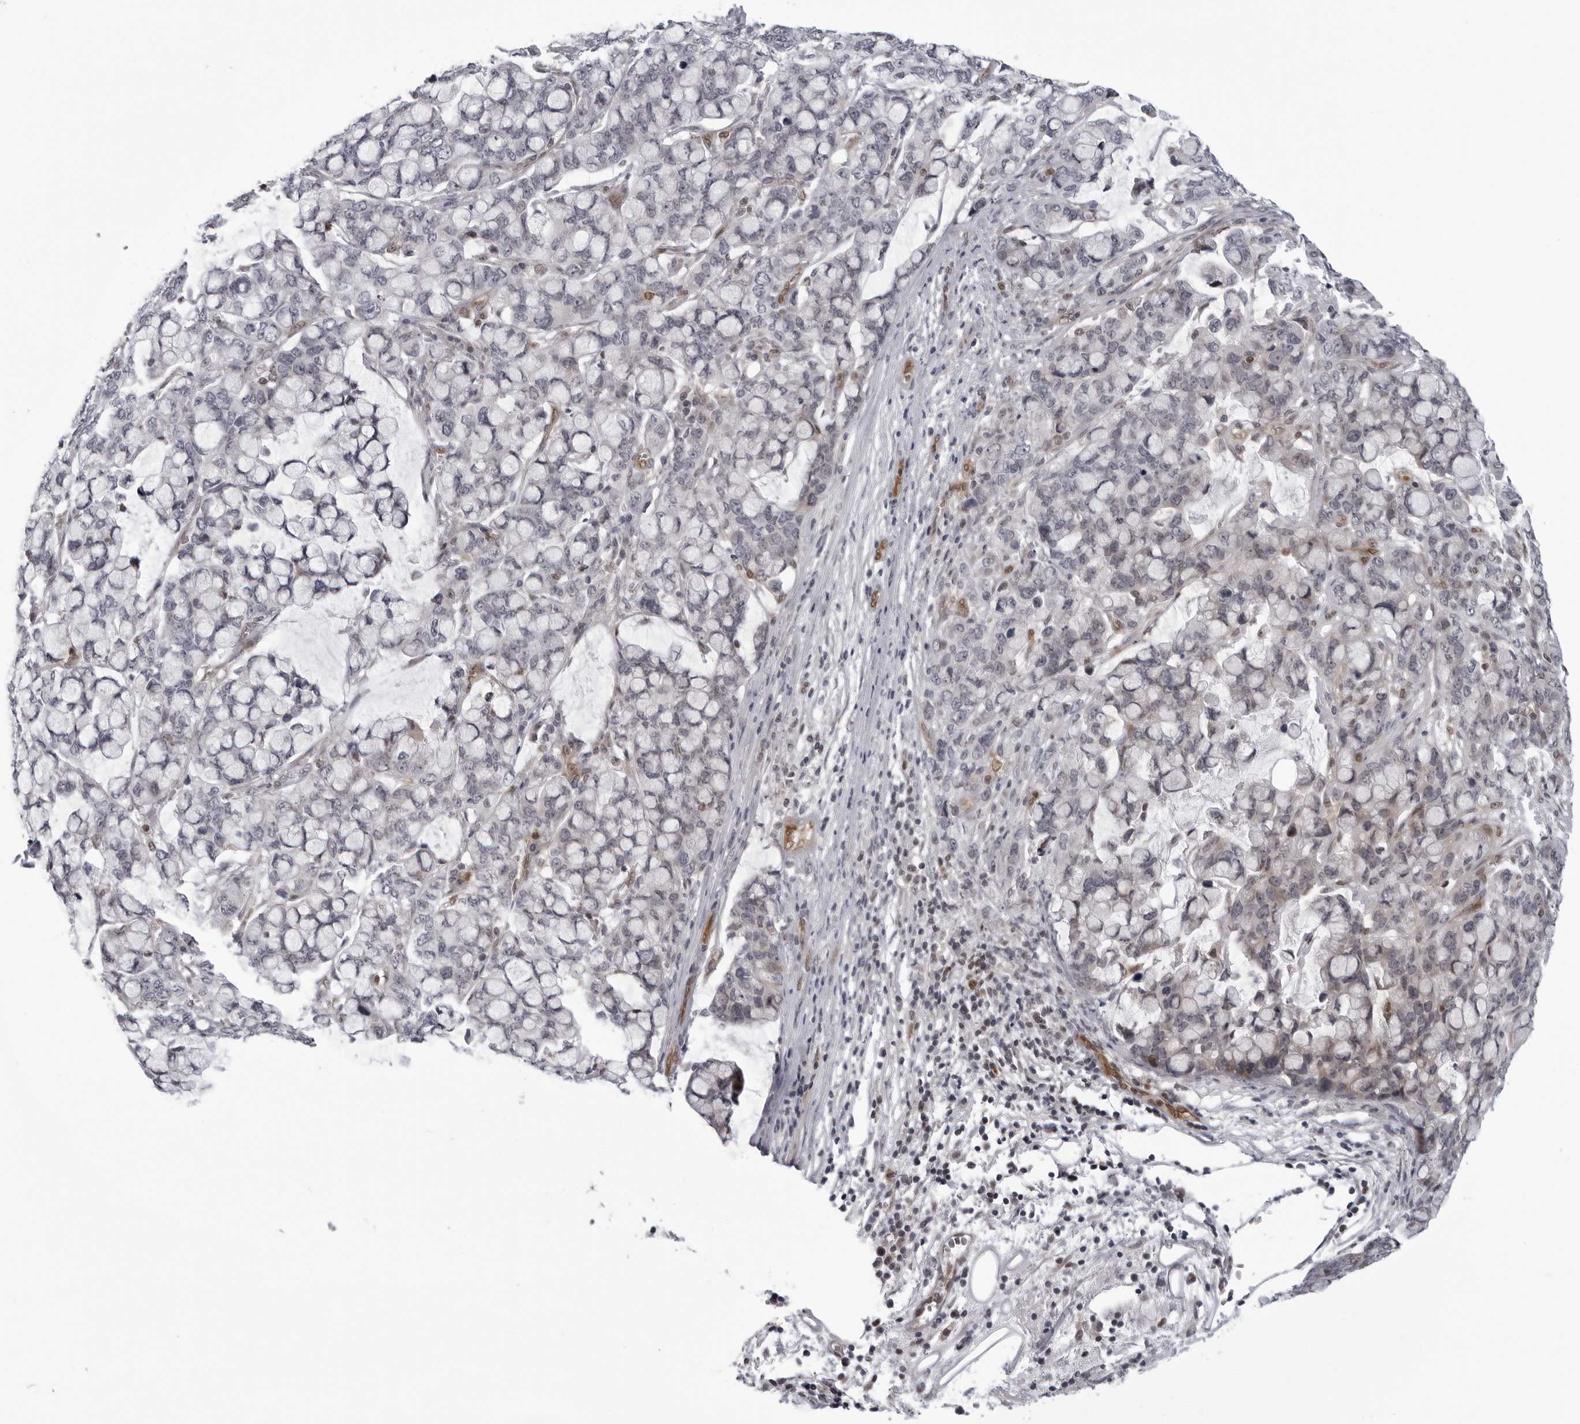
{"staining": {"intensity": "negative", "quantity": "none", "location": "none"}, "tissue": "stomach cancer", "cell_type": "Tumor cells", "image_type": "cancer", "snomed": [{"axis": "morphology", "description": "Adenocarcinoma, NOS"}, {"axis": "topography", "description": "Stomach, lower"}], "caption": "This is an IHC micrograph of human stomach cancer (adenocarcinoma). There is no expression in tumor cells.", "gene": "MAPK12", "patient": {"sex": "male", "age": 84}}